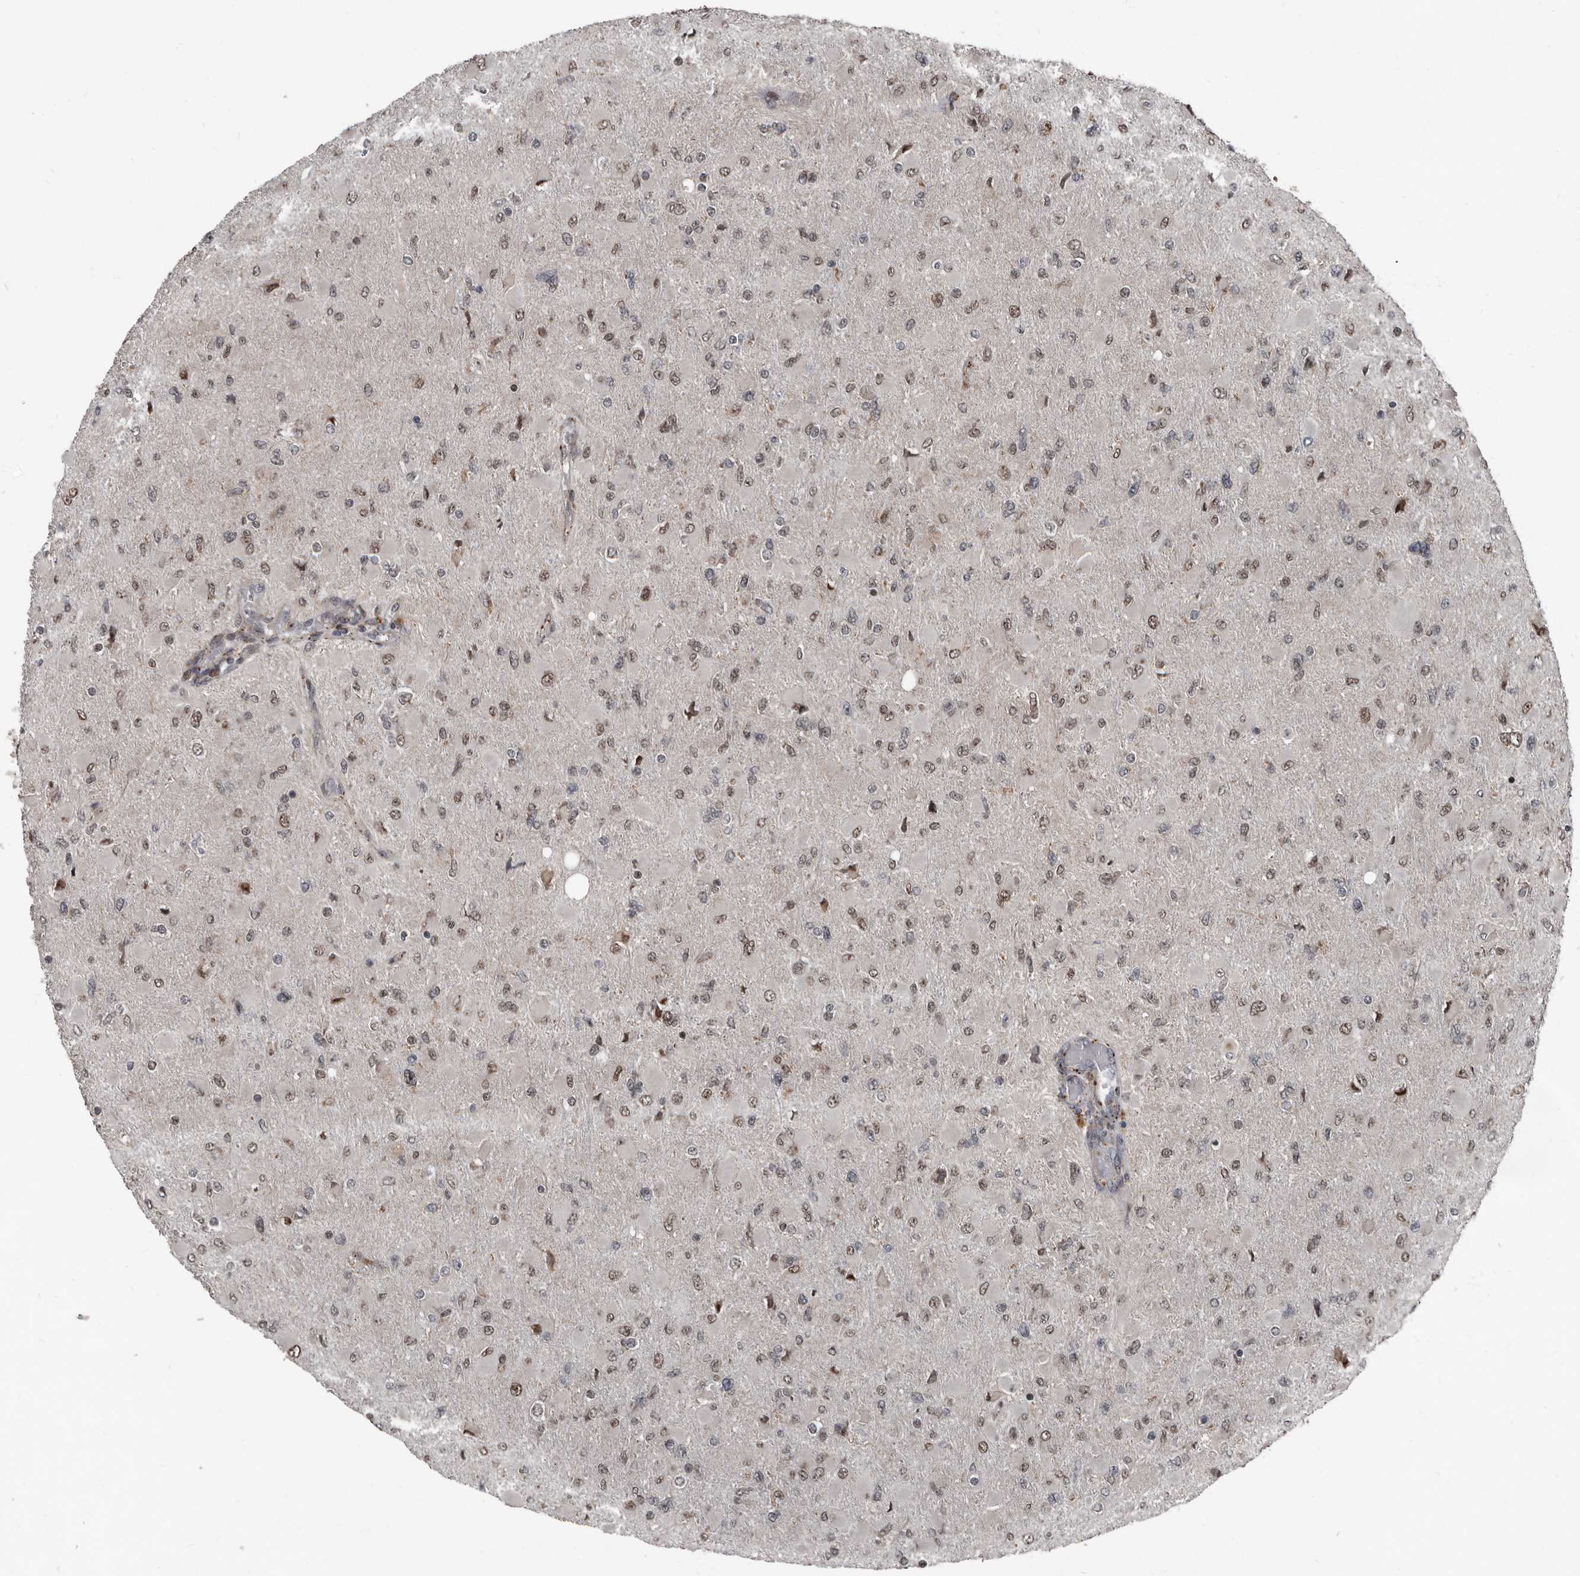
{"staining": {"intensity": "weak", "quantity": "25%-75%", "location": "nuclear"}, "tissue": "glioma", "cell_type": "Tumor cells", "image_type": "cancer", "snomed": [{"axis": "morphology", "description": "Glioma, malignant, High grade"}, {"axis": "topography", "description": "Cerebral cortex"}], "caption": "Immunohistochemistry photomicrograph of neoplastic tissue: human glioma stained using immunohistochemistry (IHC) demonstrates low levels of weak protein expression localized specifically in the nuclear of tumor cells, appearing as a nuclear brown color.", "gene": "CHD1L", "patient": {"sex": "female", "age": 36}}